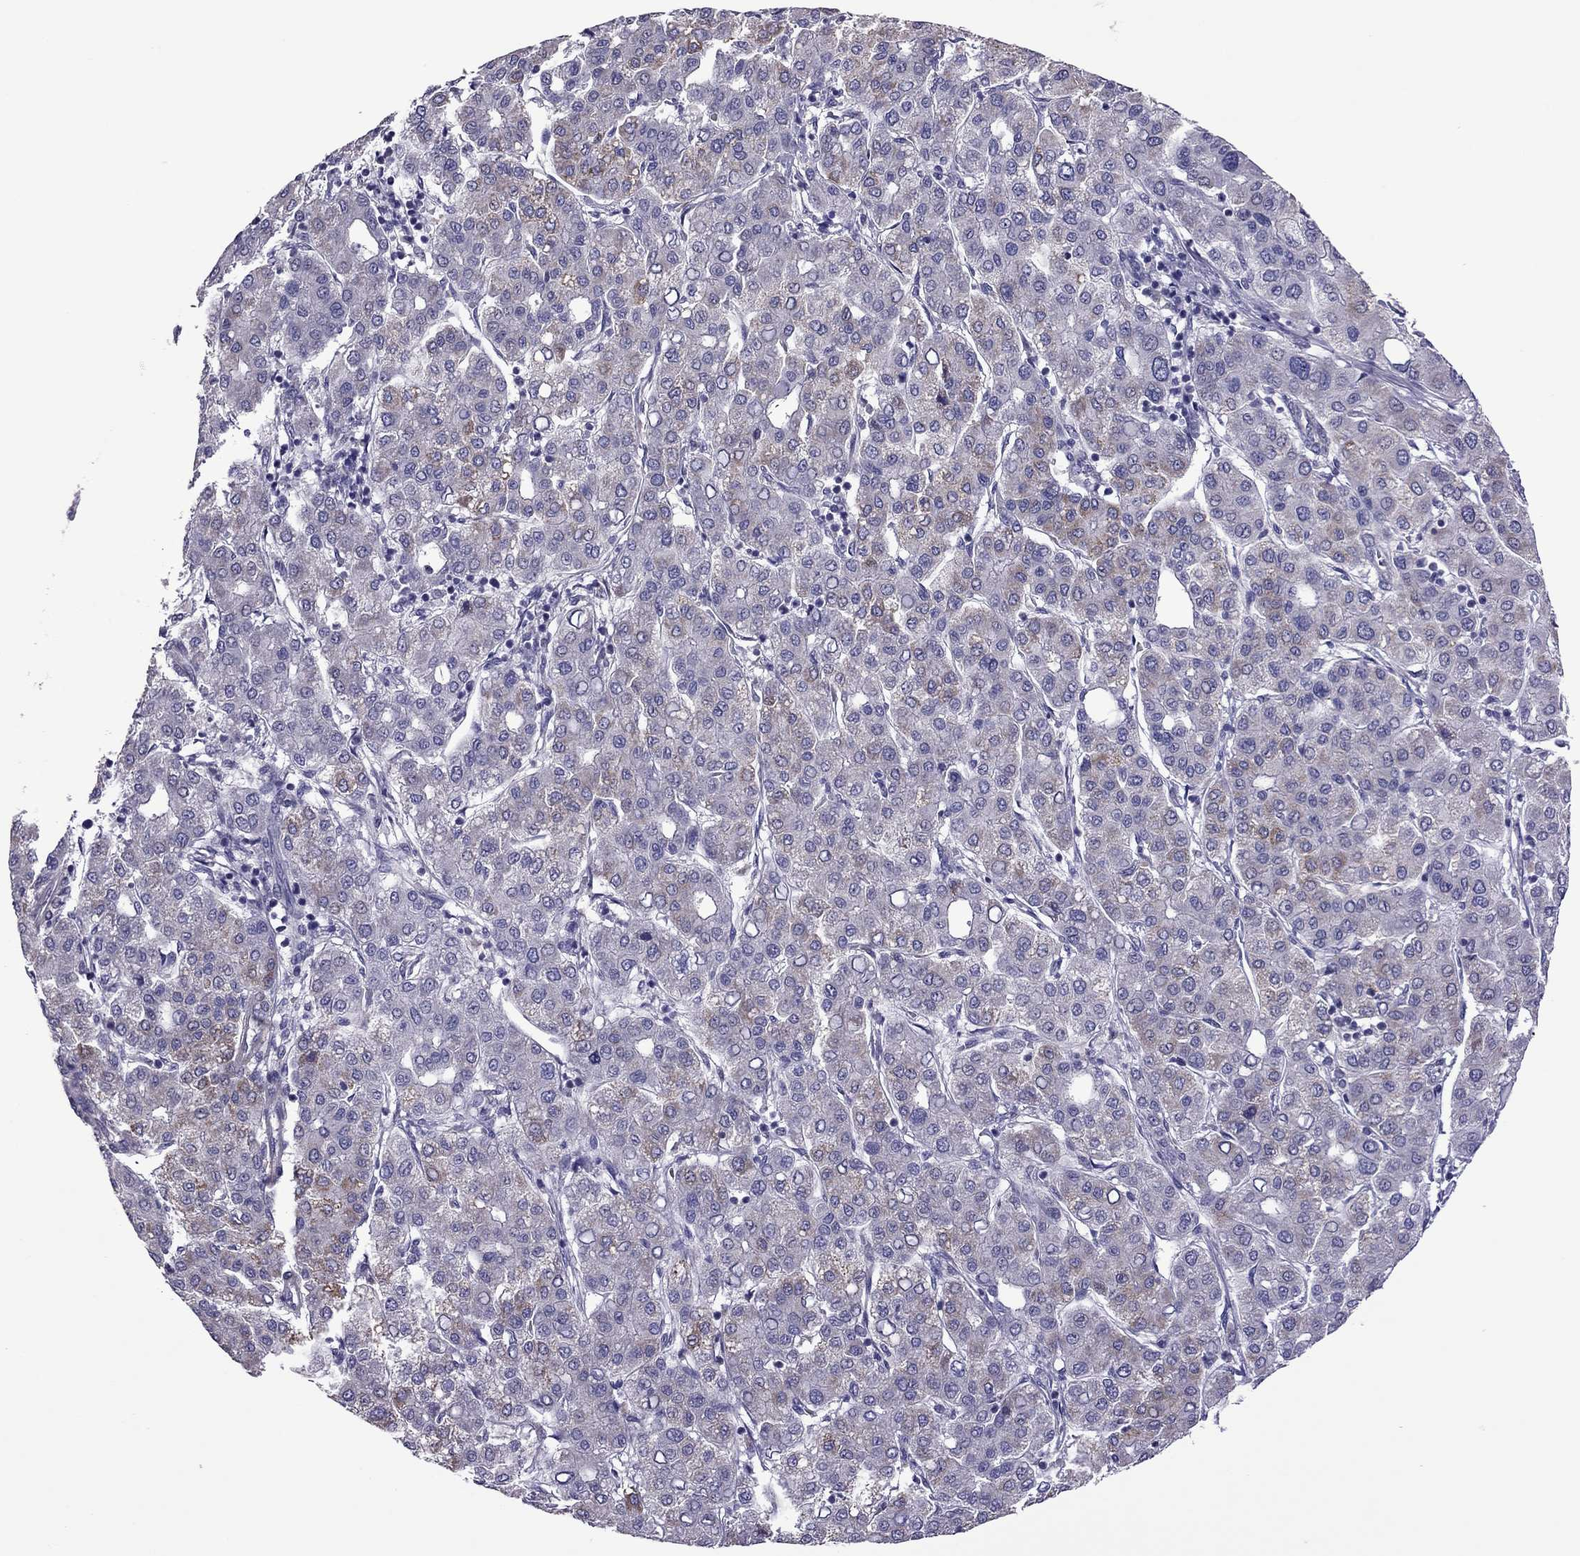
{"staining": {"intensity": "moderate", "quantity": "<25%", "location": "cytoplasmic/membranous"}, "tissue": "liver cancer", "cell_type": "Tumor cells", "image_type": "cancer", "snomed": [{"axis": "morphology", "description": "Carcinoma, Hepatocellular, NOS"}, {"axis": "topography", "description": "Liver"}], "caption": "Liver cancer (hepatocellular carcinoma) tissue demonstrates moderate cytoplasmic/membranous positivity in approximately <25% of tumor cells", "gene": "SLC16A8", "patient": {"sex": "male", "age": 65}}